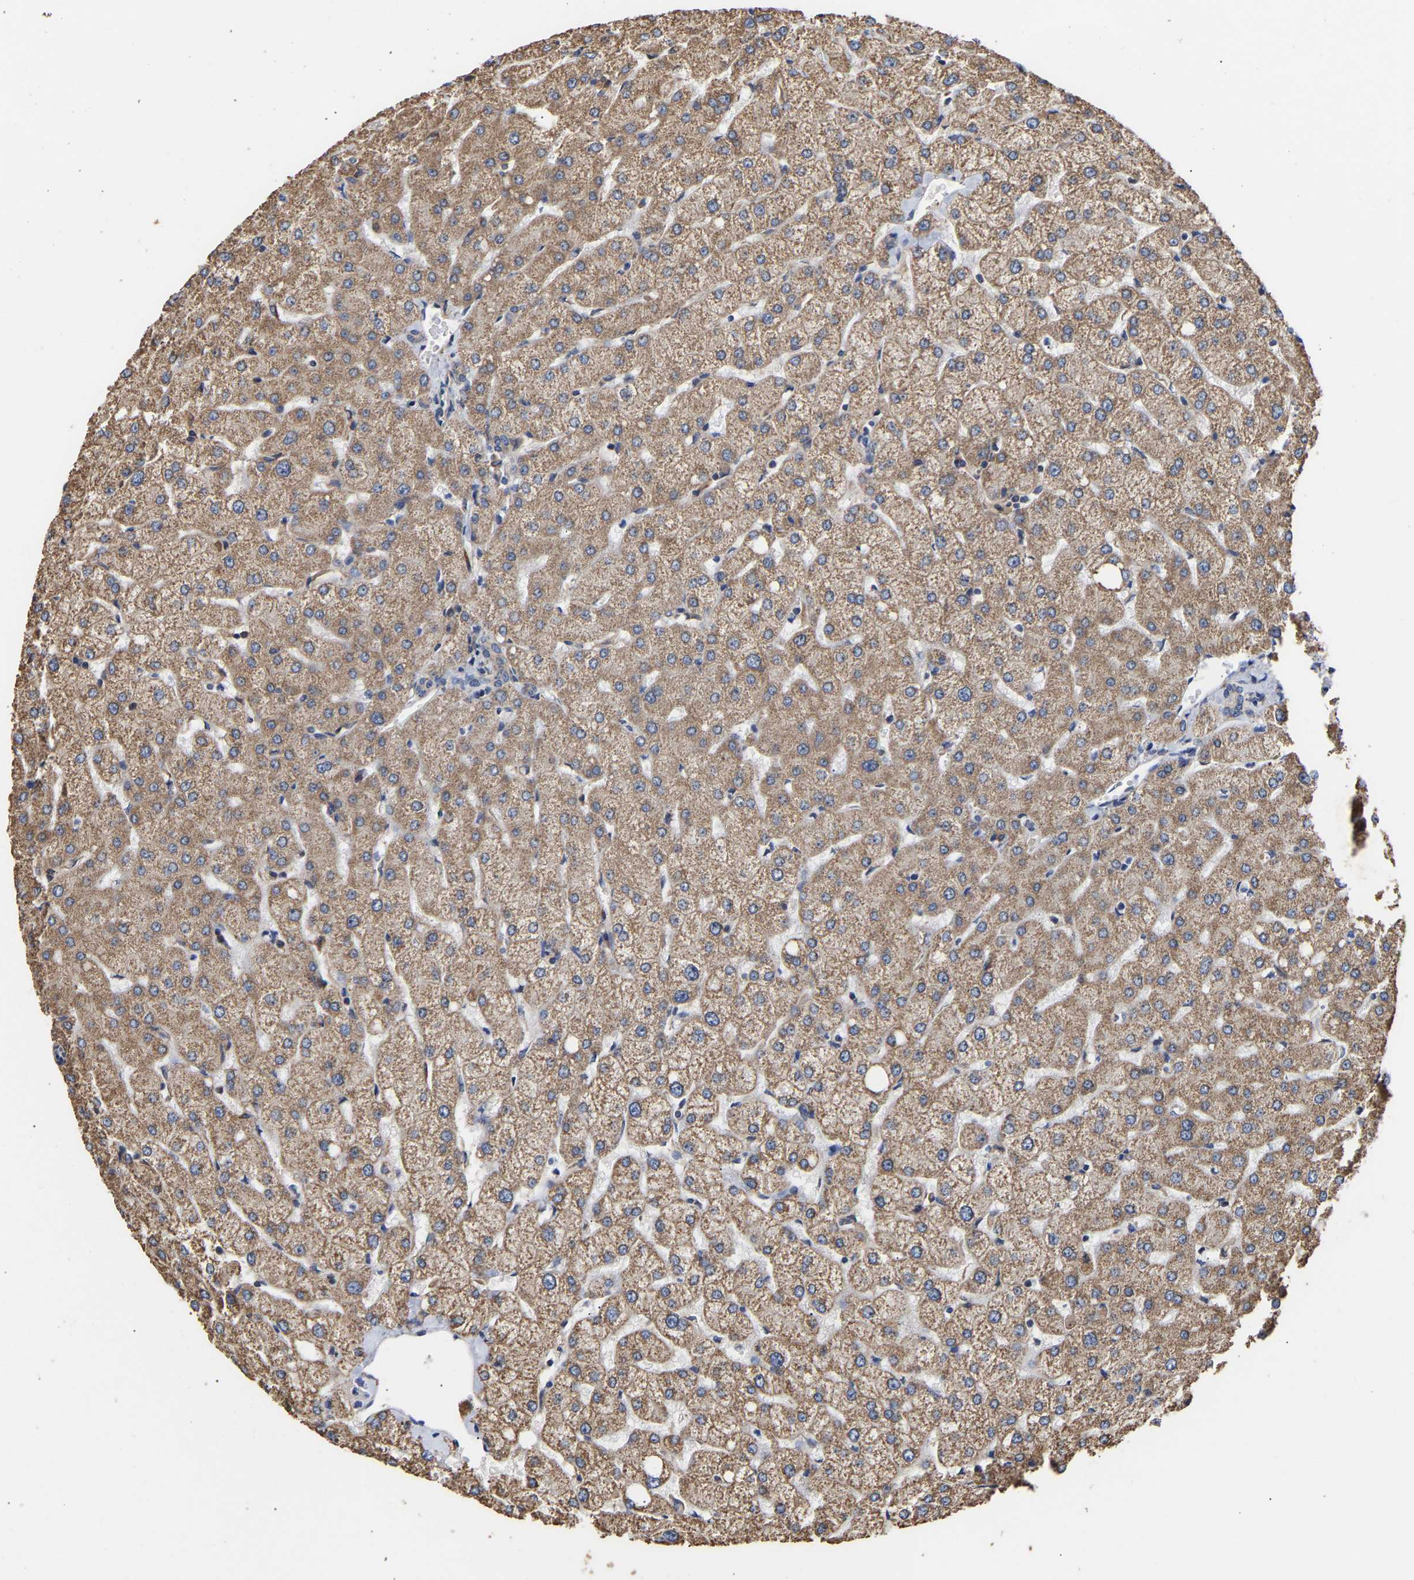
{"staining": {"intensity": "weak", "quantity": ">75%", "location": "cytoplasmic/membranous"}, "tissue": "liver", "cell_type": "Cholangiocytes", "image_type": "normal", "snomed": [{"axis": "morphology", "description": "Normal tissue, NOS"}, {"axis": "topography", "description": "Liver"}], "caption": "The photomicrograph demonstrates immunohistochemical staining of unremarkable liver. There is weak cytoplasmic/membranous positivity is seen in approximately >75% of cholangiocytes.", "gene": "ZNF26", "patient": {"sex": "female", "age": 54}}